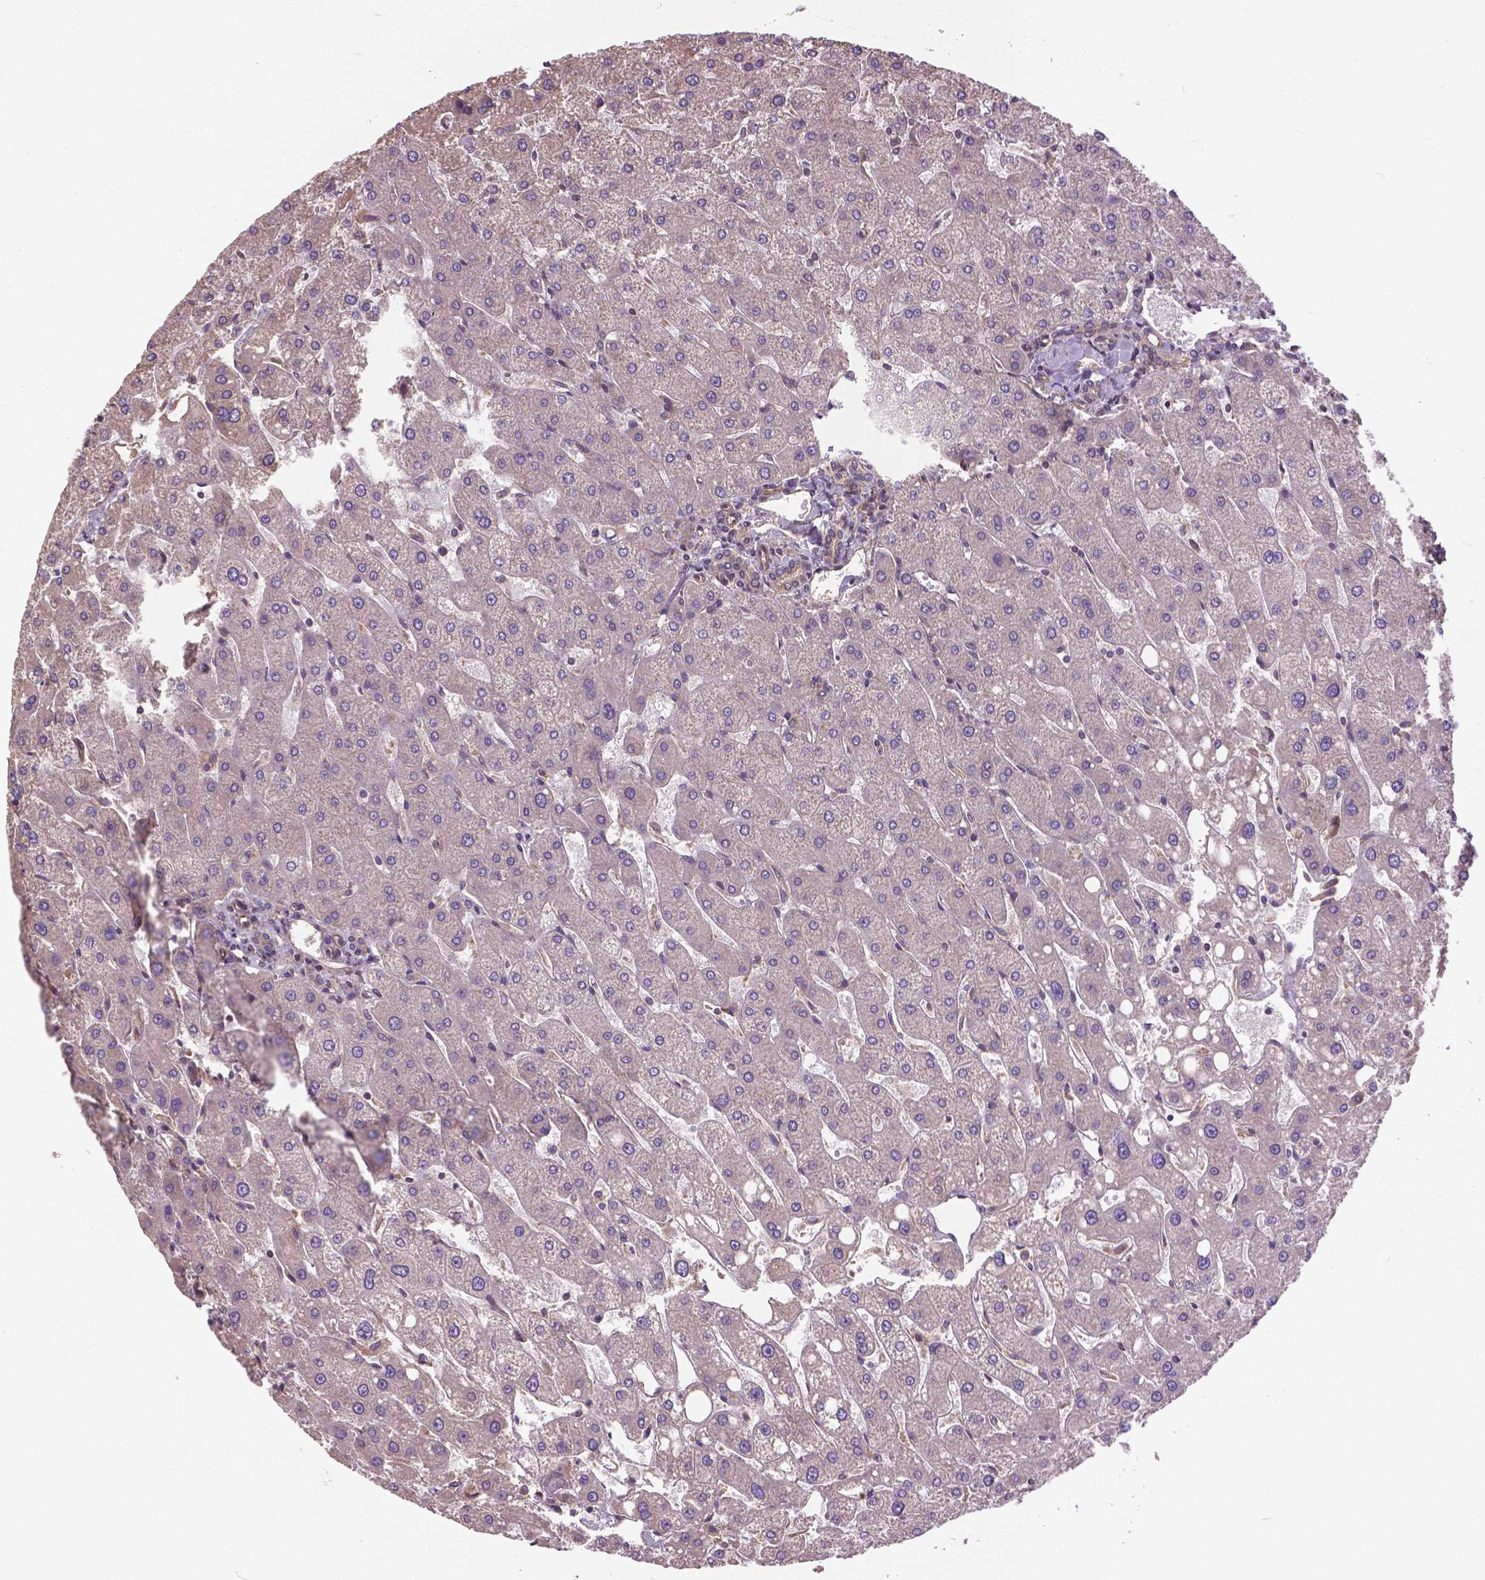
{"staining": {"intensity": "negative", "quantity": "none", "location": "none"}, "tissue": "liver", "cell_type": "Cholangiocytes", "image_type": "normal", "snomed": [{"axis": "morphology", "description": "Normal tissue, NOS"}, {"axis": "topography", "description": "Liver"}], "caption": "Immunohistochemistry of unremarkable human liver displays no expression in cholangiocytes.", "gene": "MZT1", "patient": {"sex": "male", "age": 67}}